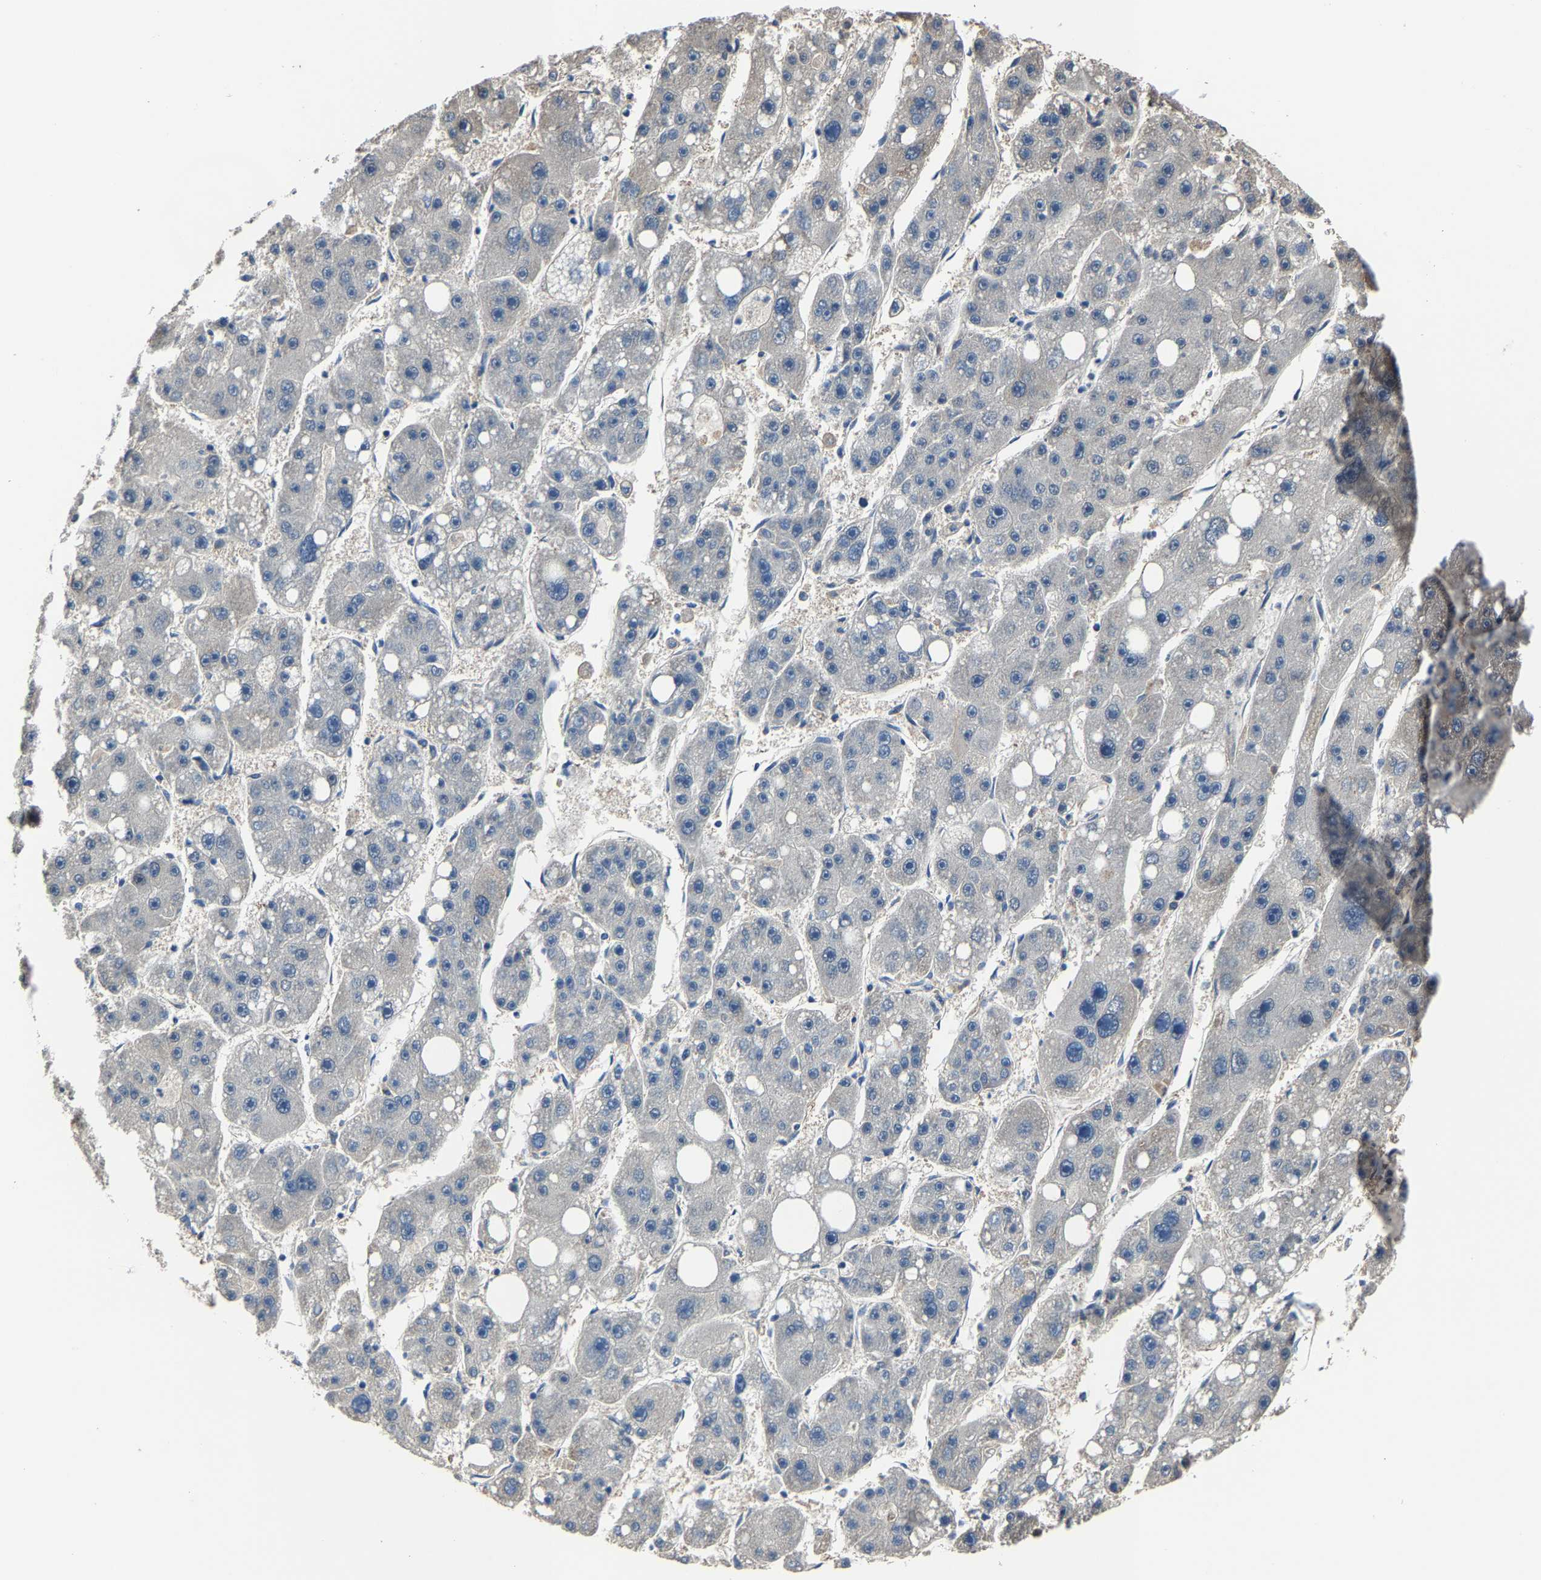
{"staining": {"intensity": "negative", "quantity": "none", "location": "none"}, "tissue": "liver cancer", "cell_type": "Tumor cells", "image_type": "cancer", "snomed": [{"axis": "morphology", "description": "Carcinoma, Hepatocellular, NOS"}, {"axis": "topography", "description": "Liver"}], "caption": "An image of human liver cancer is negative for staining in tumor cells.", "gene": "STRBP", "patient": {"sex": "female", "age": 61}}